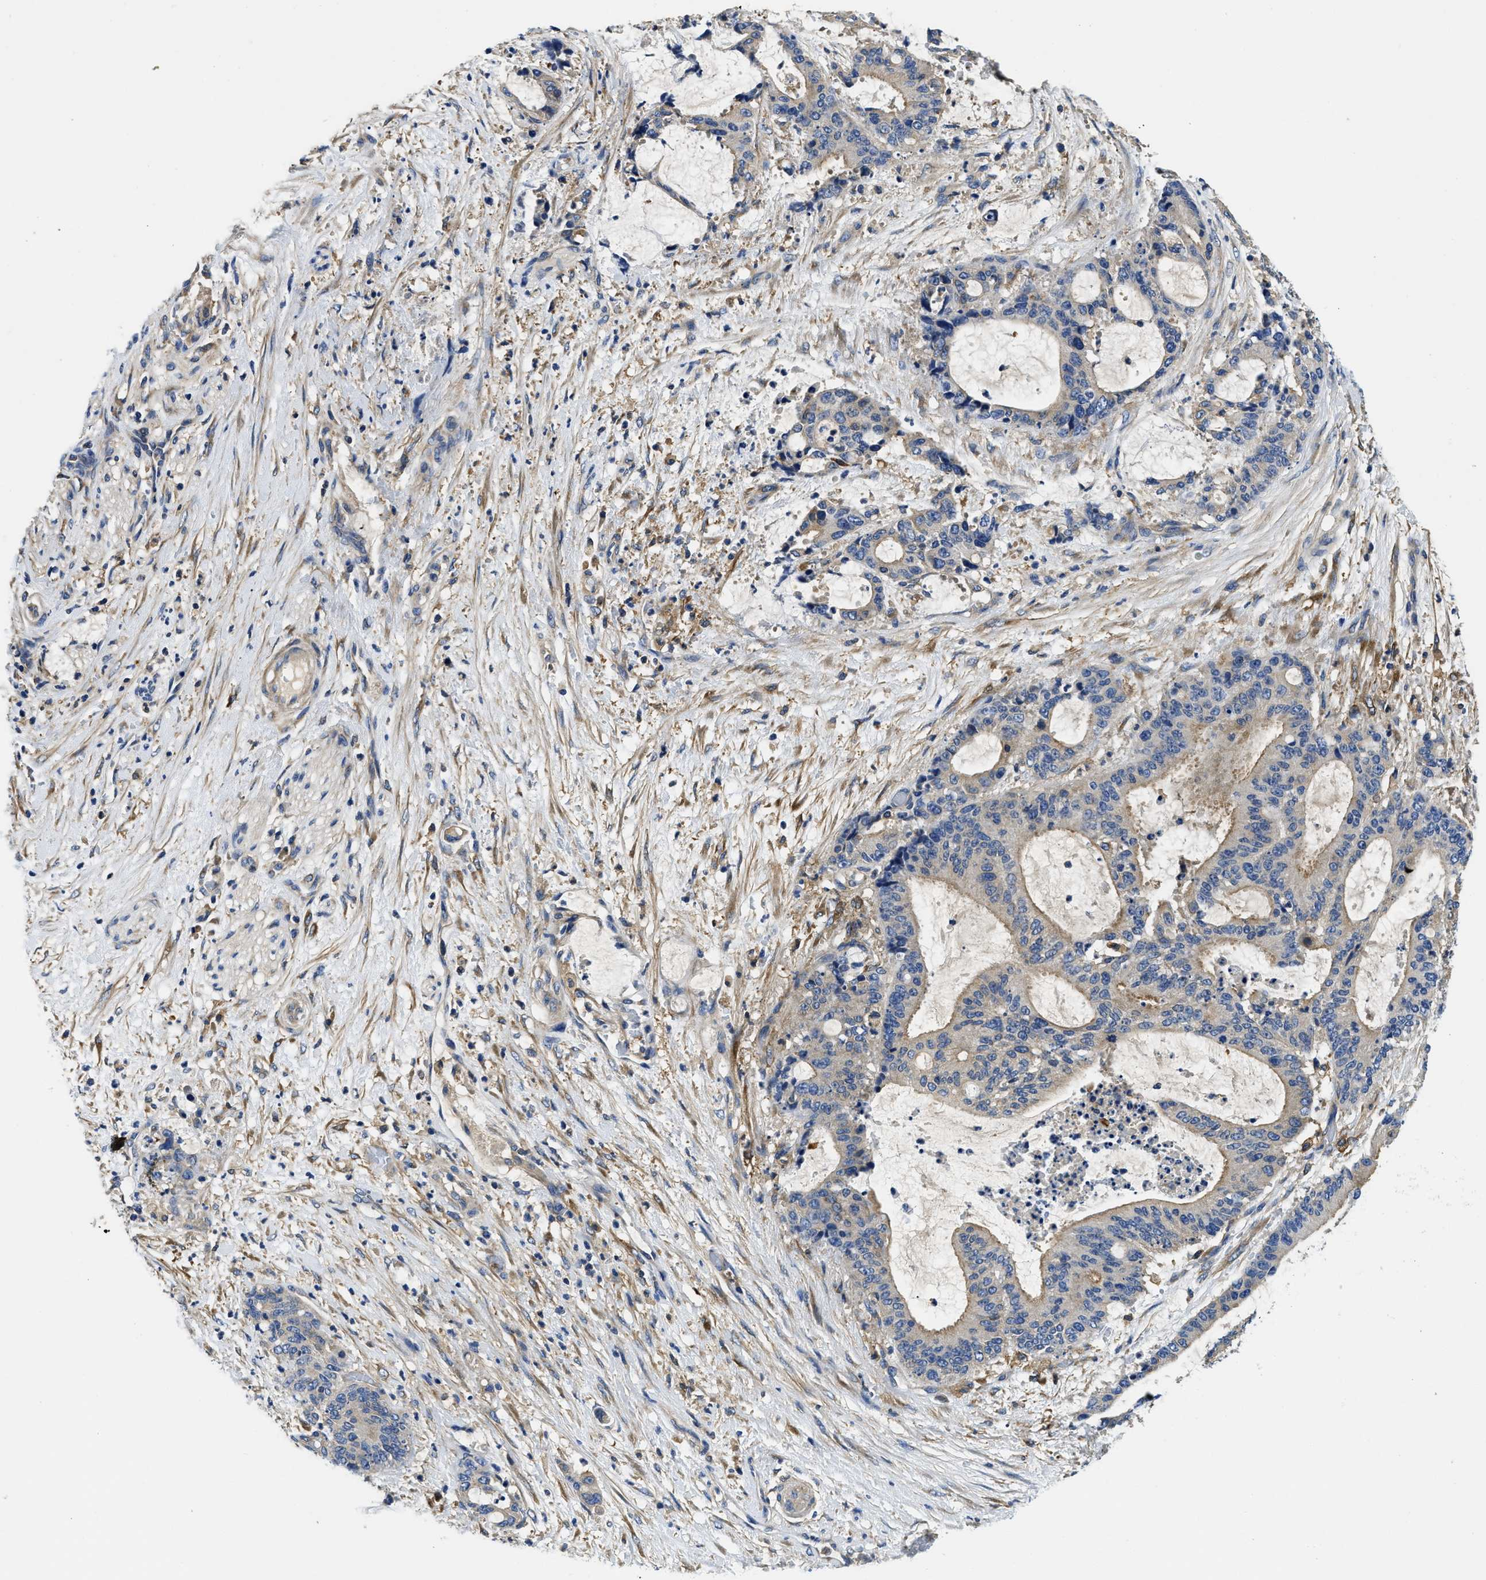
{"staining": {"intensity": "moderate", "quantity": ">75%", "location": "cytoplasmic/membranous"}, "tissue": "liver cancer", "cell_type": "Tumor cells", "image_type": "cancer", "snomed": [{"axis": "morphology", "description": "Normal tissue, NOS"}, {"axis": "morphology", "description": "Cholangiocarcinoma"}, {"axis": "topography", "description": "Liver"}, {"axis": "topography", "description": "Peripheral nerve tissue"}], "caption": "Immunohistochemistry (IHC) staining of cholangiocarcinoma (liver), which demonstrates medium levels of moderate cytoplasmic/membranous staining in about >75% of tumor cells indicating moderate cytoplasmic/membranous protein expression. The staining was performed using DAB (3,3'-diaminobenzidine) (brown) for protein detection and nuclei were counterstained in hematoxylin (blue).", "gene": "STAT2", "patient": {"sex": "female", "age": 73}}